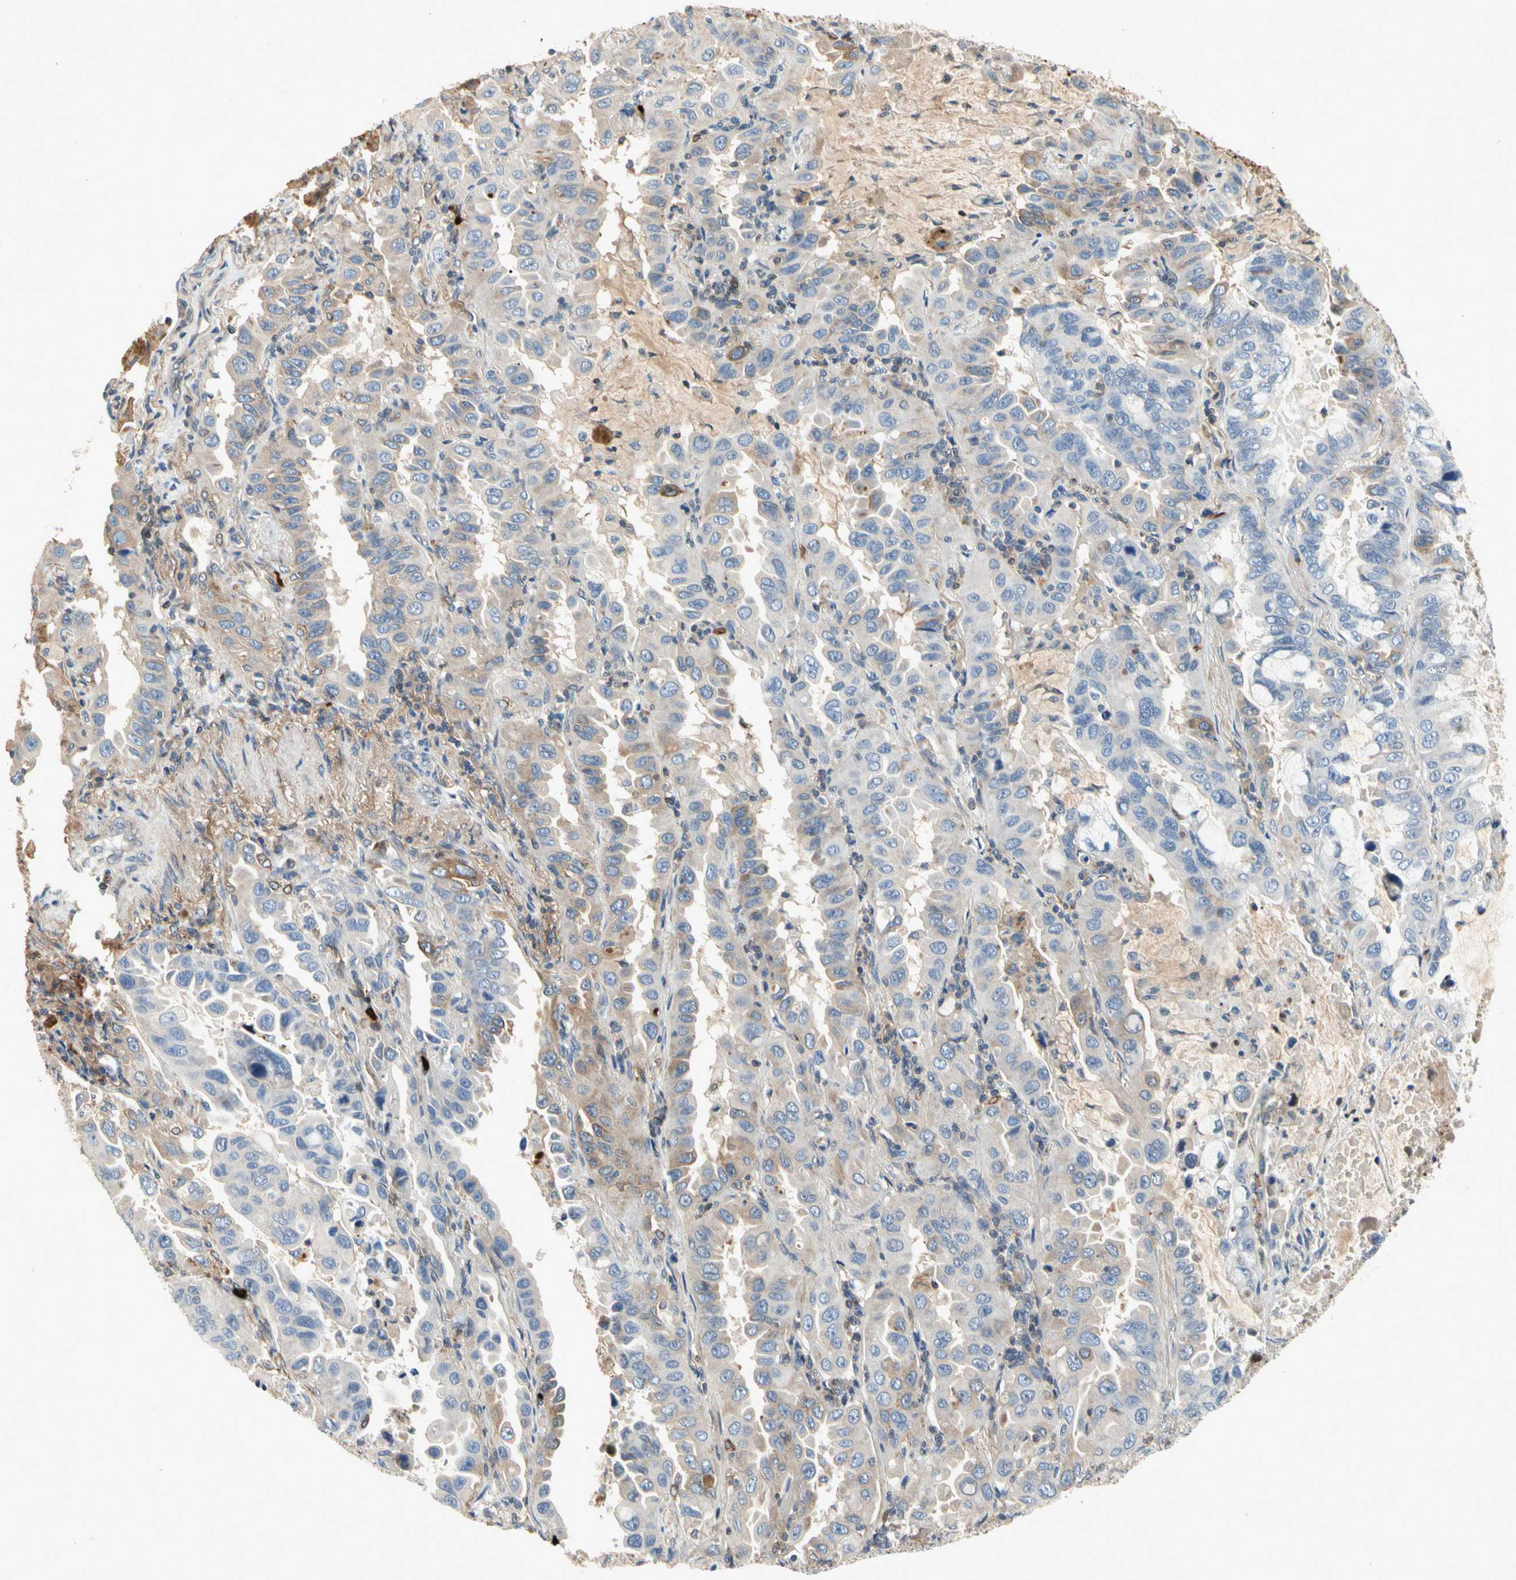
{"staining": {"intensity": "moderate", "quantity": "<25%", "location": "cytoplasmic/membranous"}, "tissue": "lung cancer", "cell_type": "Tumor cells", "image_type": "cancer", "snomed": [{"axis": "morphology", "description": "Adenocarcinoma, NOS"}, {"axis": "topography", "description": "Lung"}], "caption": "The image exhibits immunohistochemical staining of lung adenocarcinoma. There is moderate cytoplasmic/membranous staining is appreciated in approximately <25% of tumor cells.", "gene": "CRTAC1", "patient": {"sex": "male", "age": 64}}